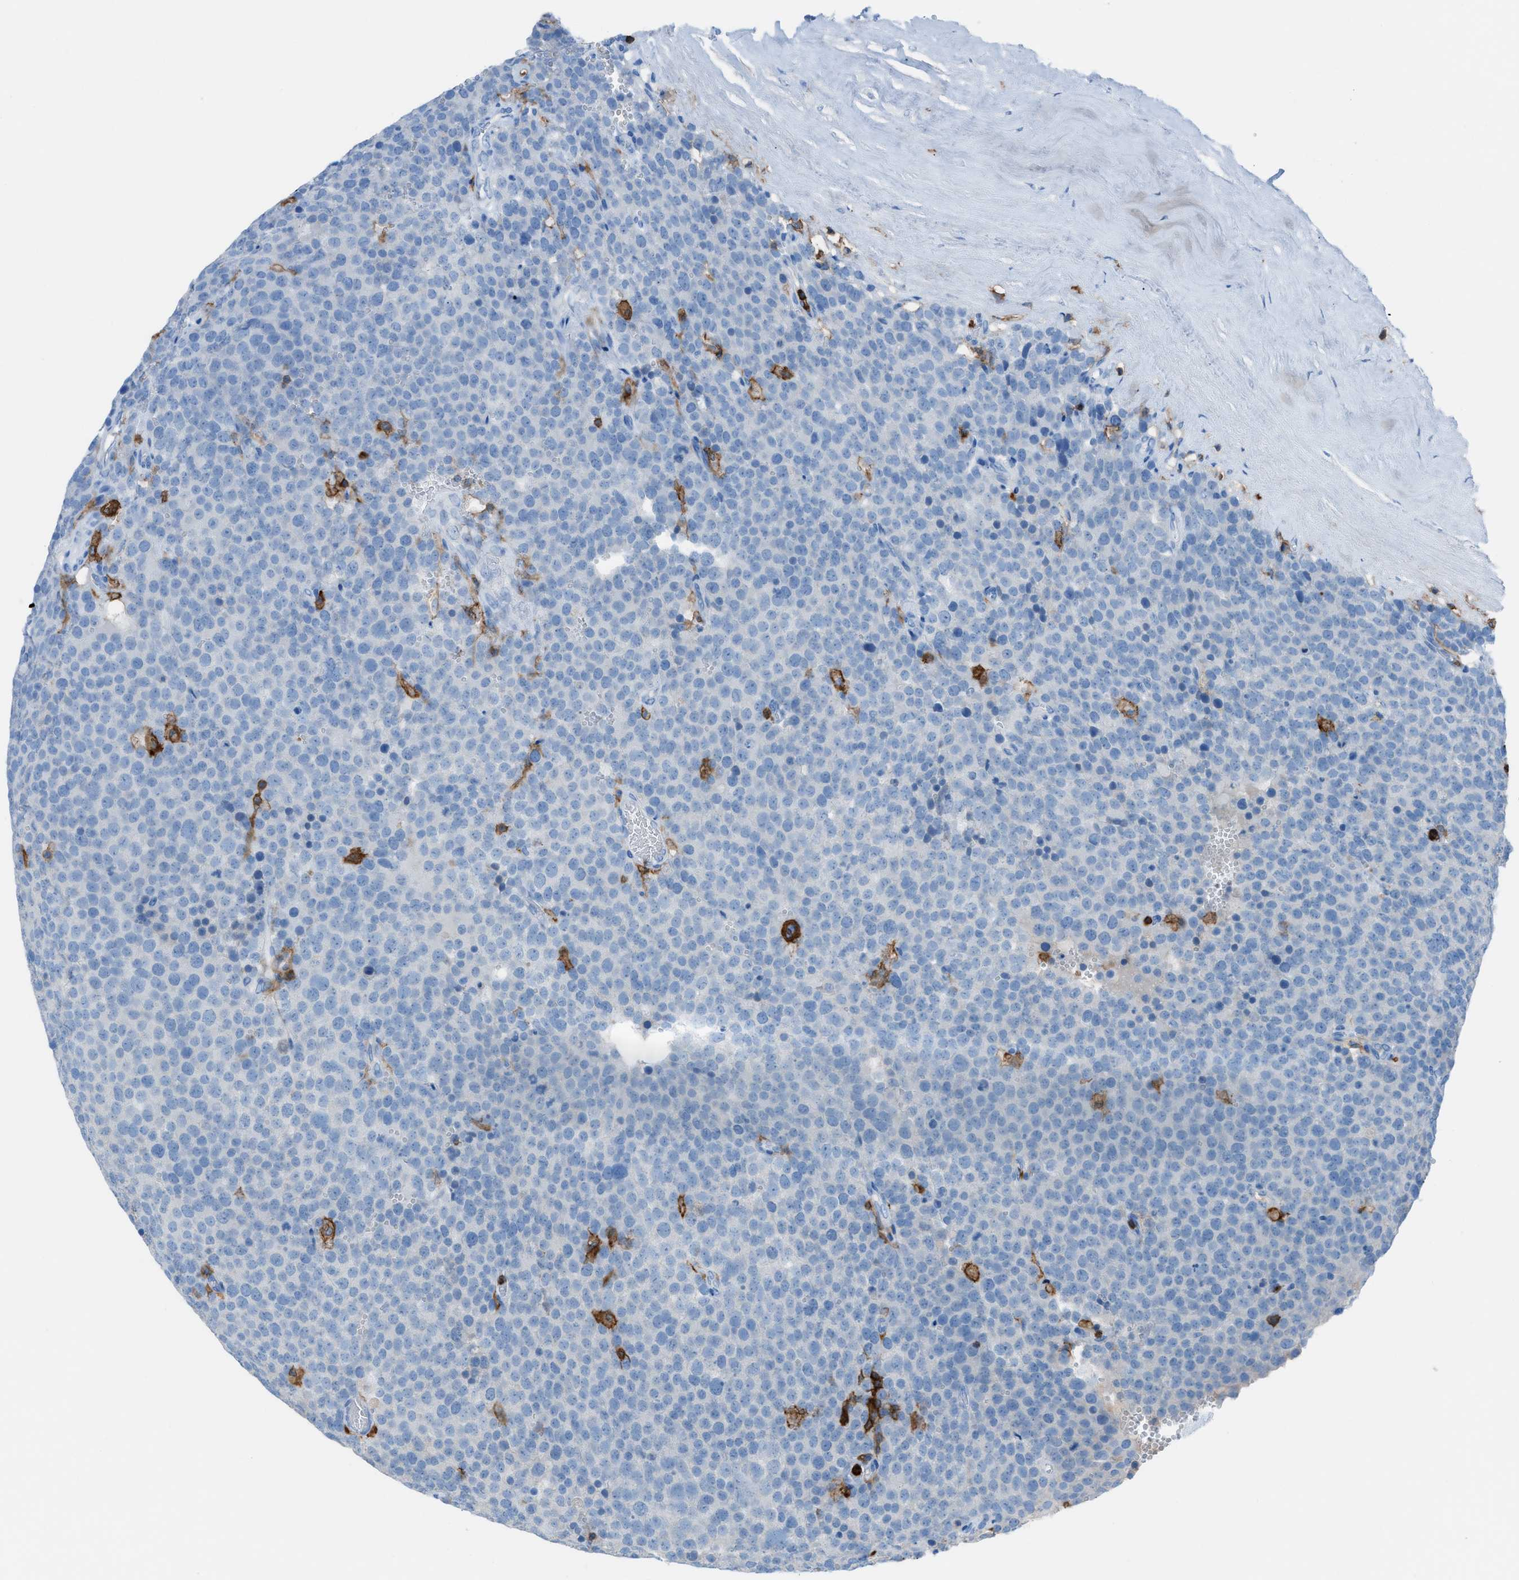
{"staining": {"intensity": "negative", "quantity": "none", "location": "none"}, "tissue": "testis cancer", "cell_type": "Tumor cells", "image_type": "cancer", "snomed": [{"axis": "morphology", "description": "Normal tissue, NOS"}, {"axis": "morphology", "description": "Seminoma, NOS"}, {"axis": "topography", "description": "Testis"}], "caption": "Human testis cancer (seminoma) stained for a protein using immunohistochemistry exhibits no expression in tumor cells.", "gene": "ITGB2", "patient": {"sex": "male", "age": 71}}